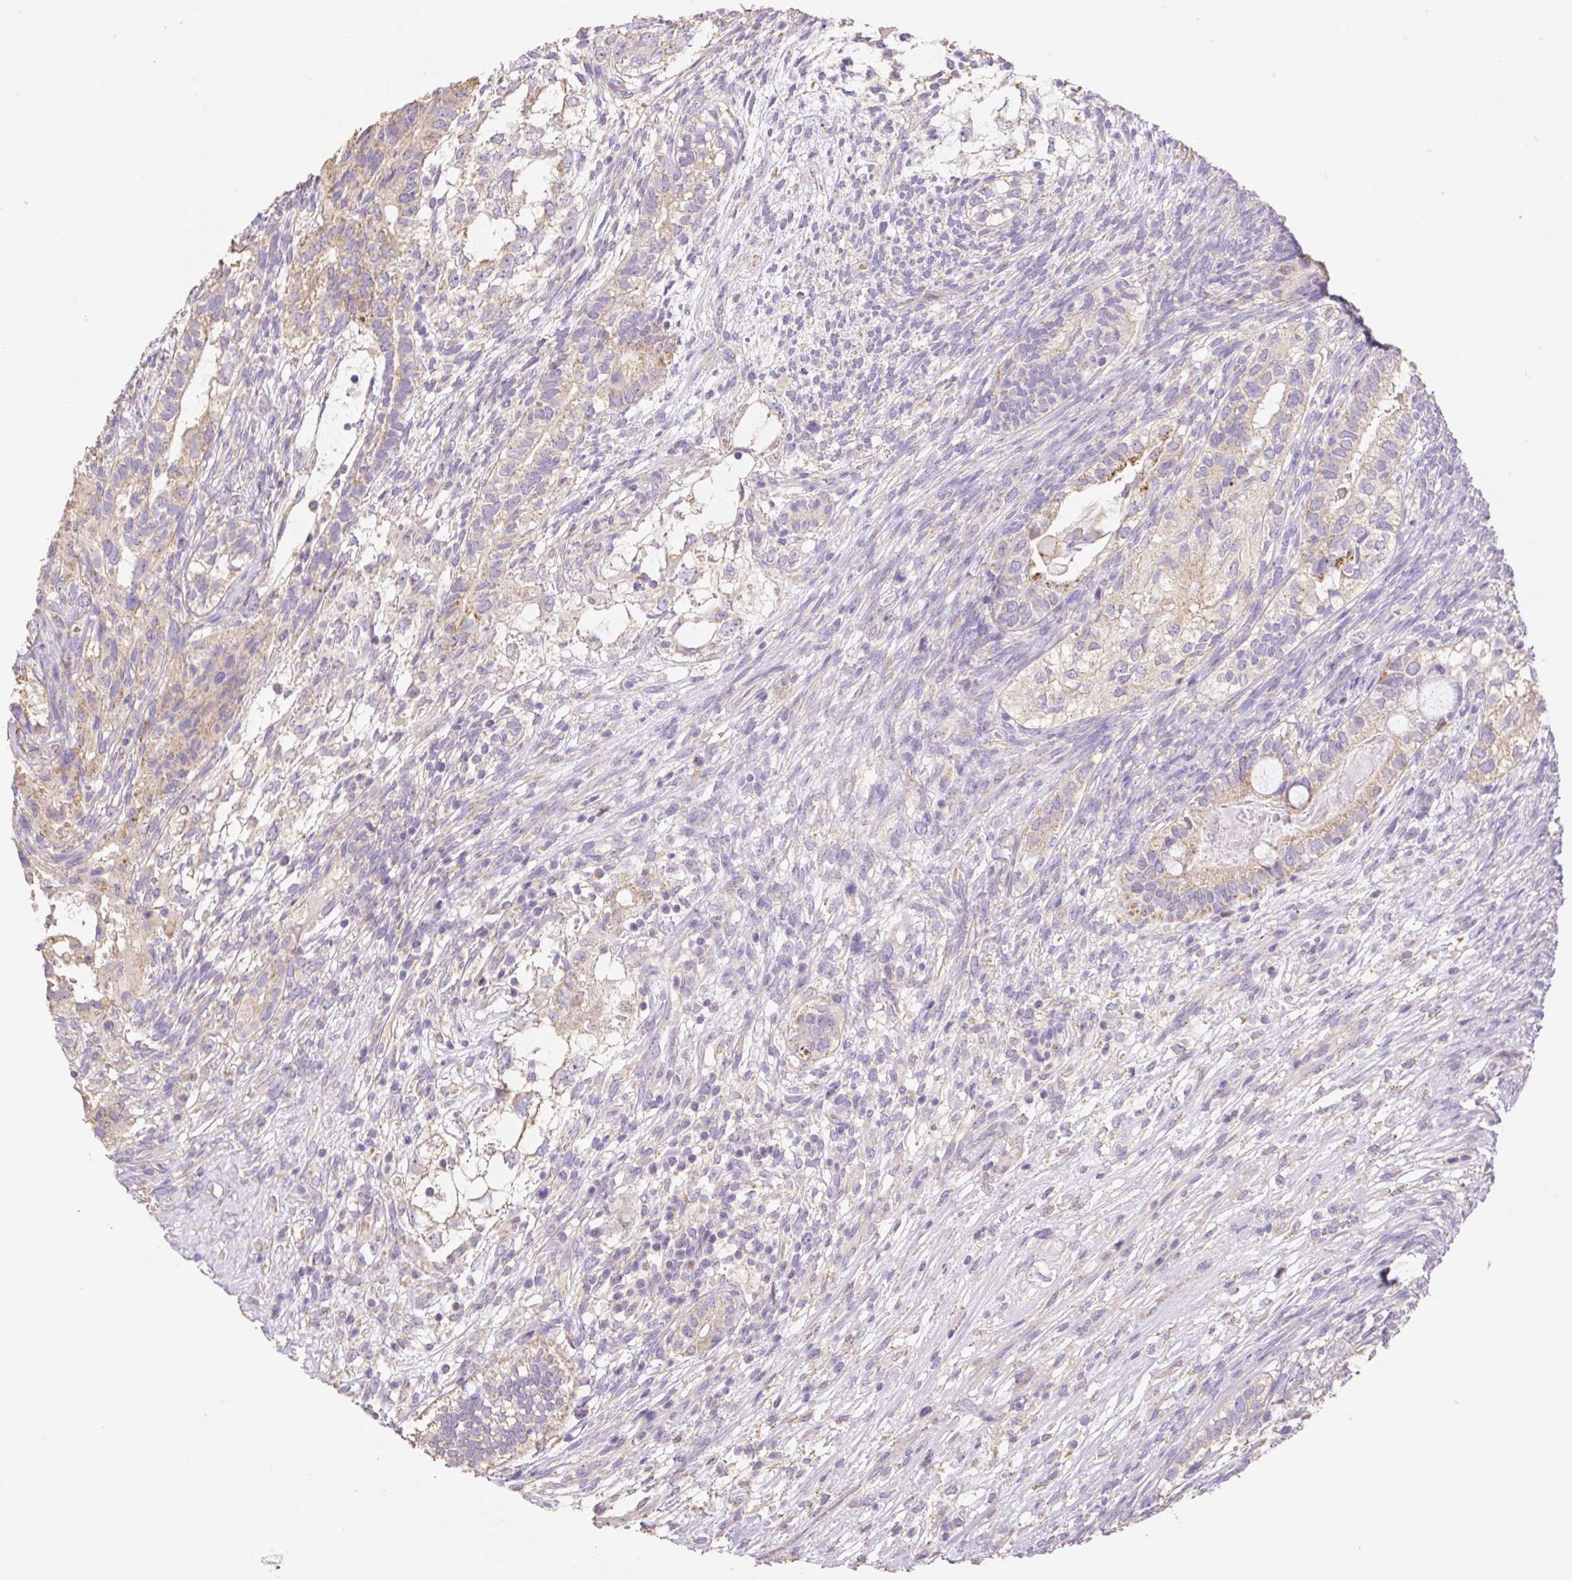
{"staining": {"intensity": "weak", "quantity": "25%-75%", "location": "cytoplasmic/membranous"}, "tissue": "testis cancer", "cell_type": "Tumor cells", "image_type": "cancer", "snomed": [{"axis": "morphology", "description": "Seminoma, NOS"}, {"axis": "morphology", "description": "Carcinoma, Embryonal, NOS"}, {"axis": "topography", "description": "Testis"}], "caption": "Immunohistochemistry (IHC) image of human testis embryonal carcinoma stained for a protein (brown), which exhibits low levels of weak cytoplasmic/membranous expression in about 25%-75% of tumor cells.", "gene": "COPZ2", "patient": {"sex": "male", "age": 41}}